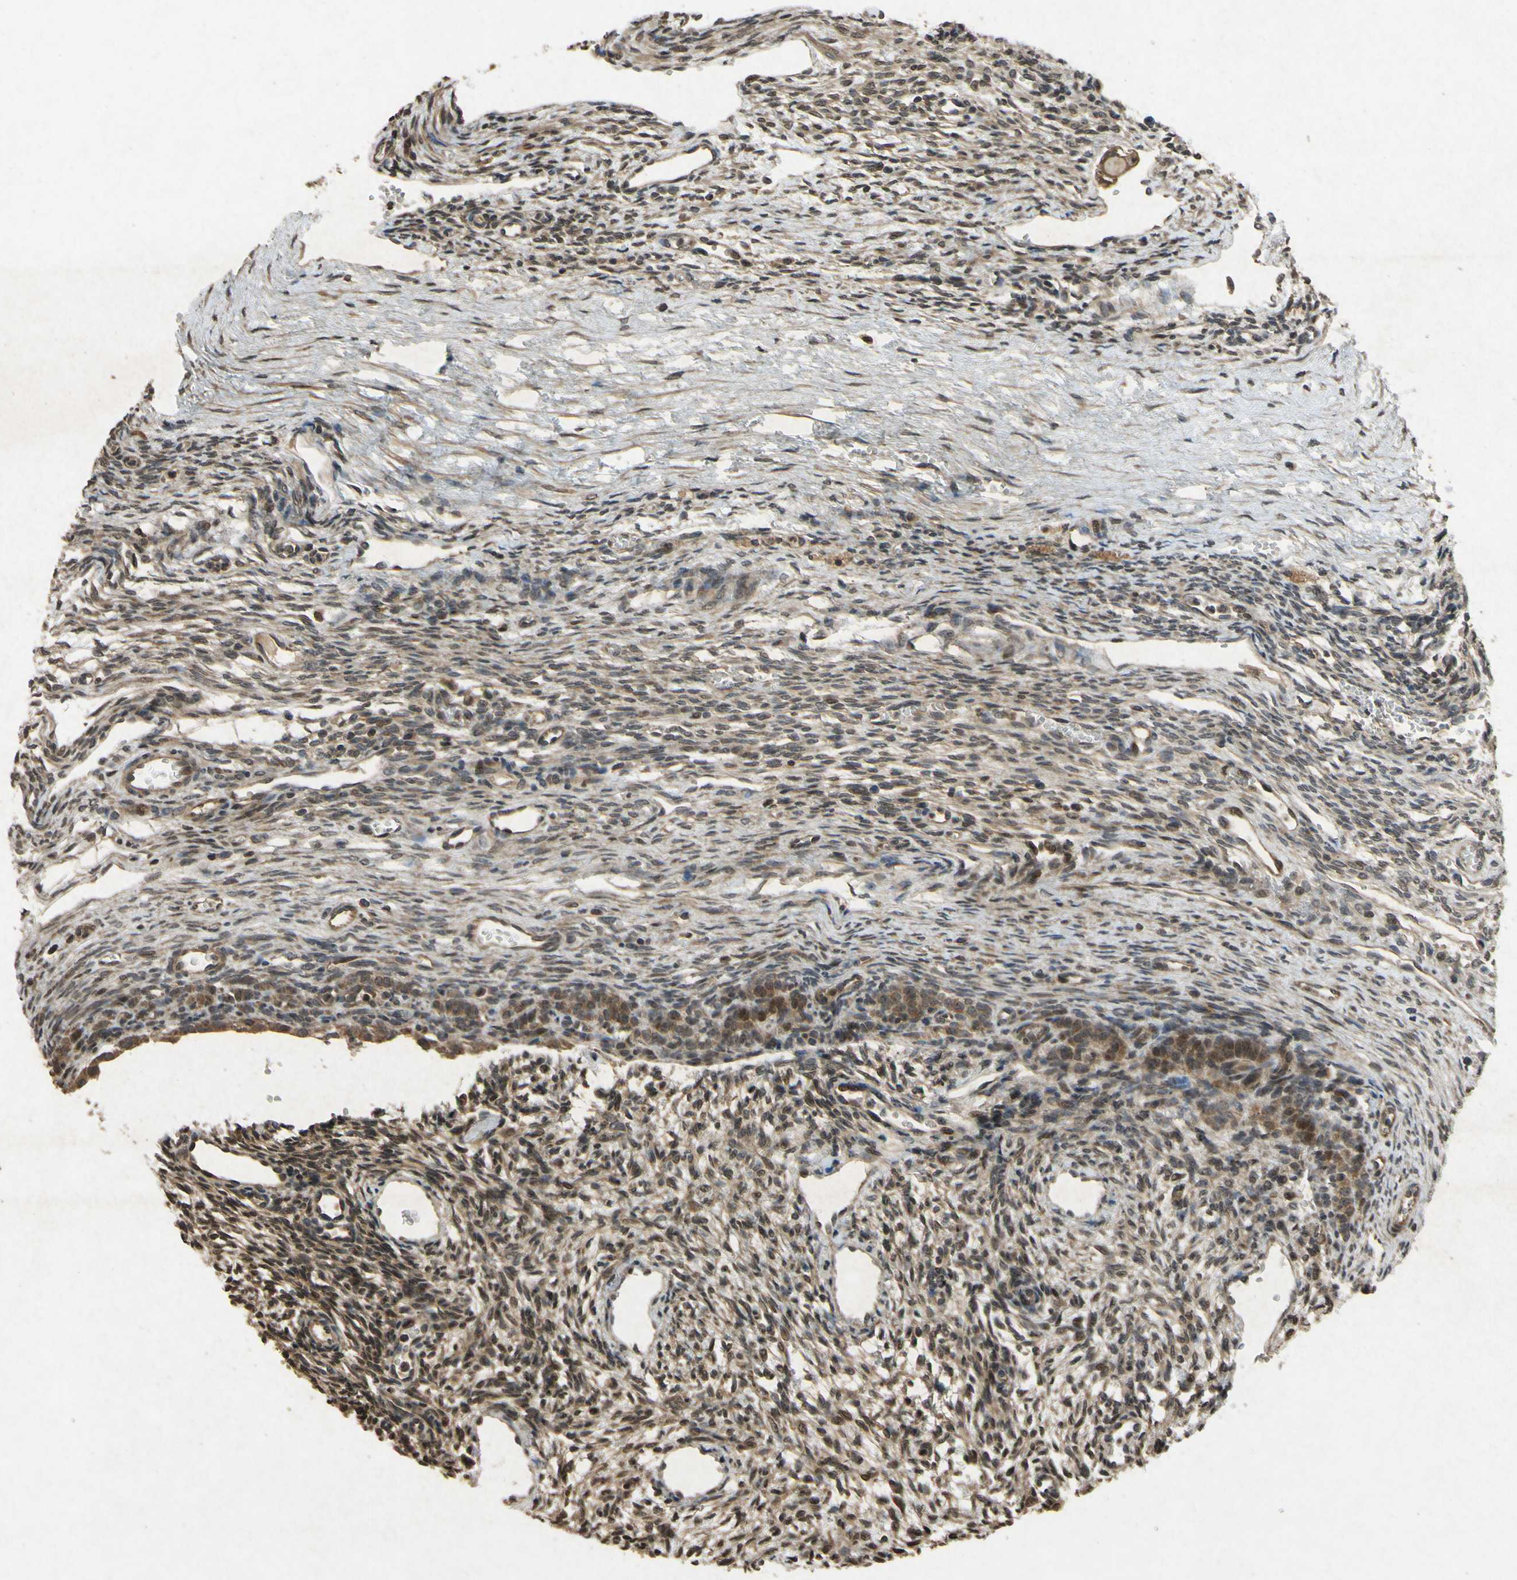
{"staining": {"intensity": "strong", "quantity": ">75%", "location": "cytoplasmic/membranous"}, "tissue": "ovary", "cell_type": "Follicle cells", "image_type": "normal", "snomed": [{"axis": "morphology", "description": "Normal tissue, NOS"}, {"axis": "topography", "description": "Ovary"}], "caption": "Strong cytoplasmic/membranous staining is present in about >75% of follicle cells in unremarkable ovary.", "gene": "ATP6V1H", "patient": {"sex": "female", "age": 33}}